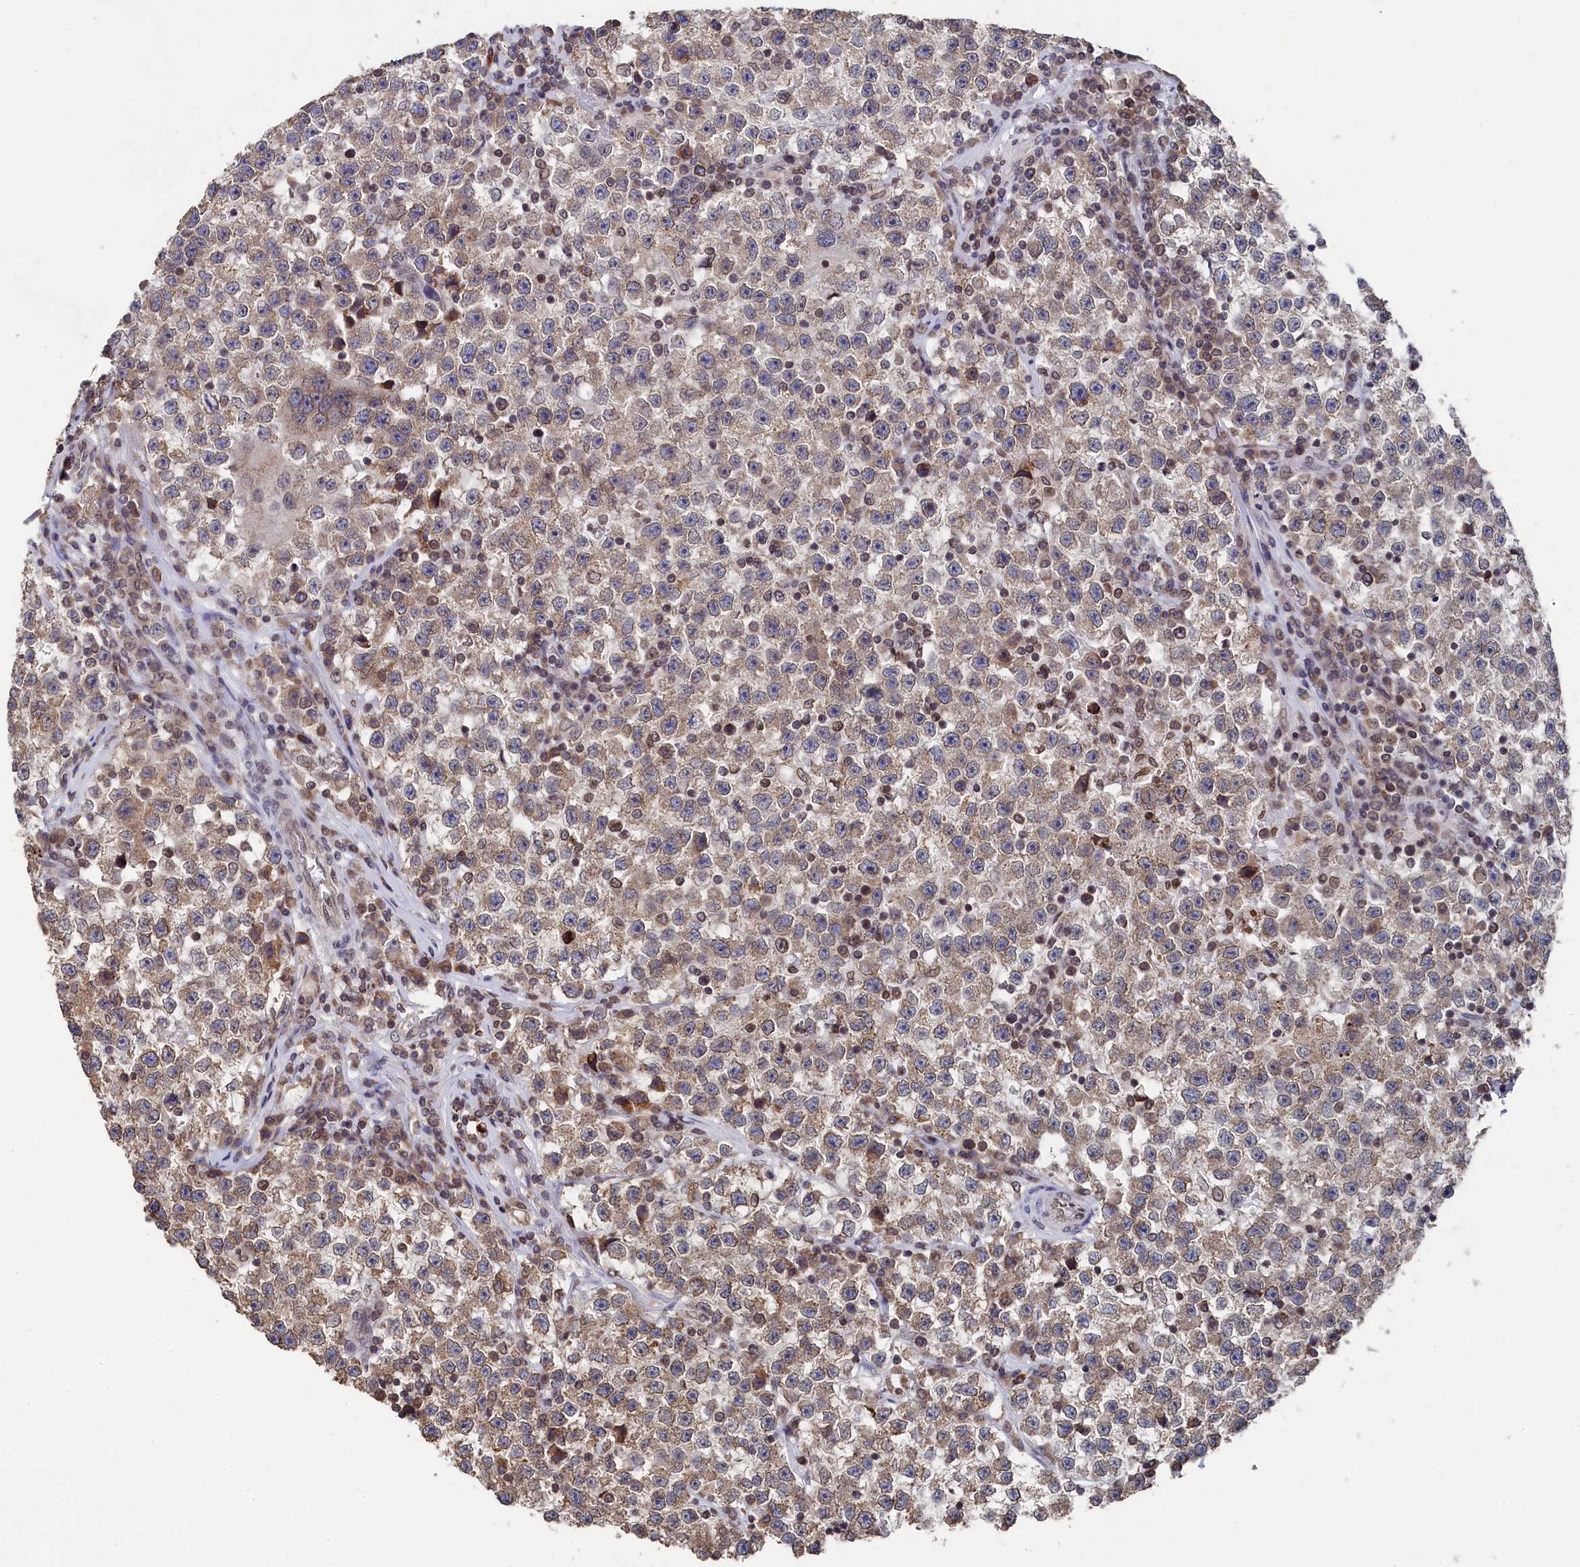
{"staining": {"intensity": "weak", "quantity": ">75%", "location": "cytoplasmic/membranous"}, "tissue": "testis cancer", "cell_type": "Tumor cells", "image_type": "cancer", "snomed": [{"axis": "morphology", "description": "Seminoma, NOS"}, {"axis": "topography", "description": "Testis"}], "caption": "Weak cytoplasmic/membranous protein expression is seen in approximately >75% of tumor cells in testis cancer.", "gene": "ANKEF1", "patient": {"sex": "male", "age": 22}}